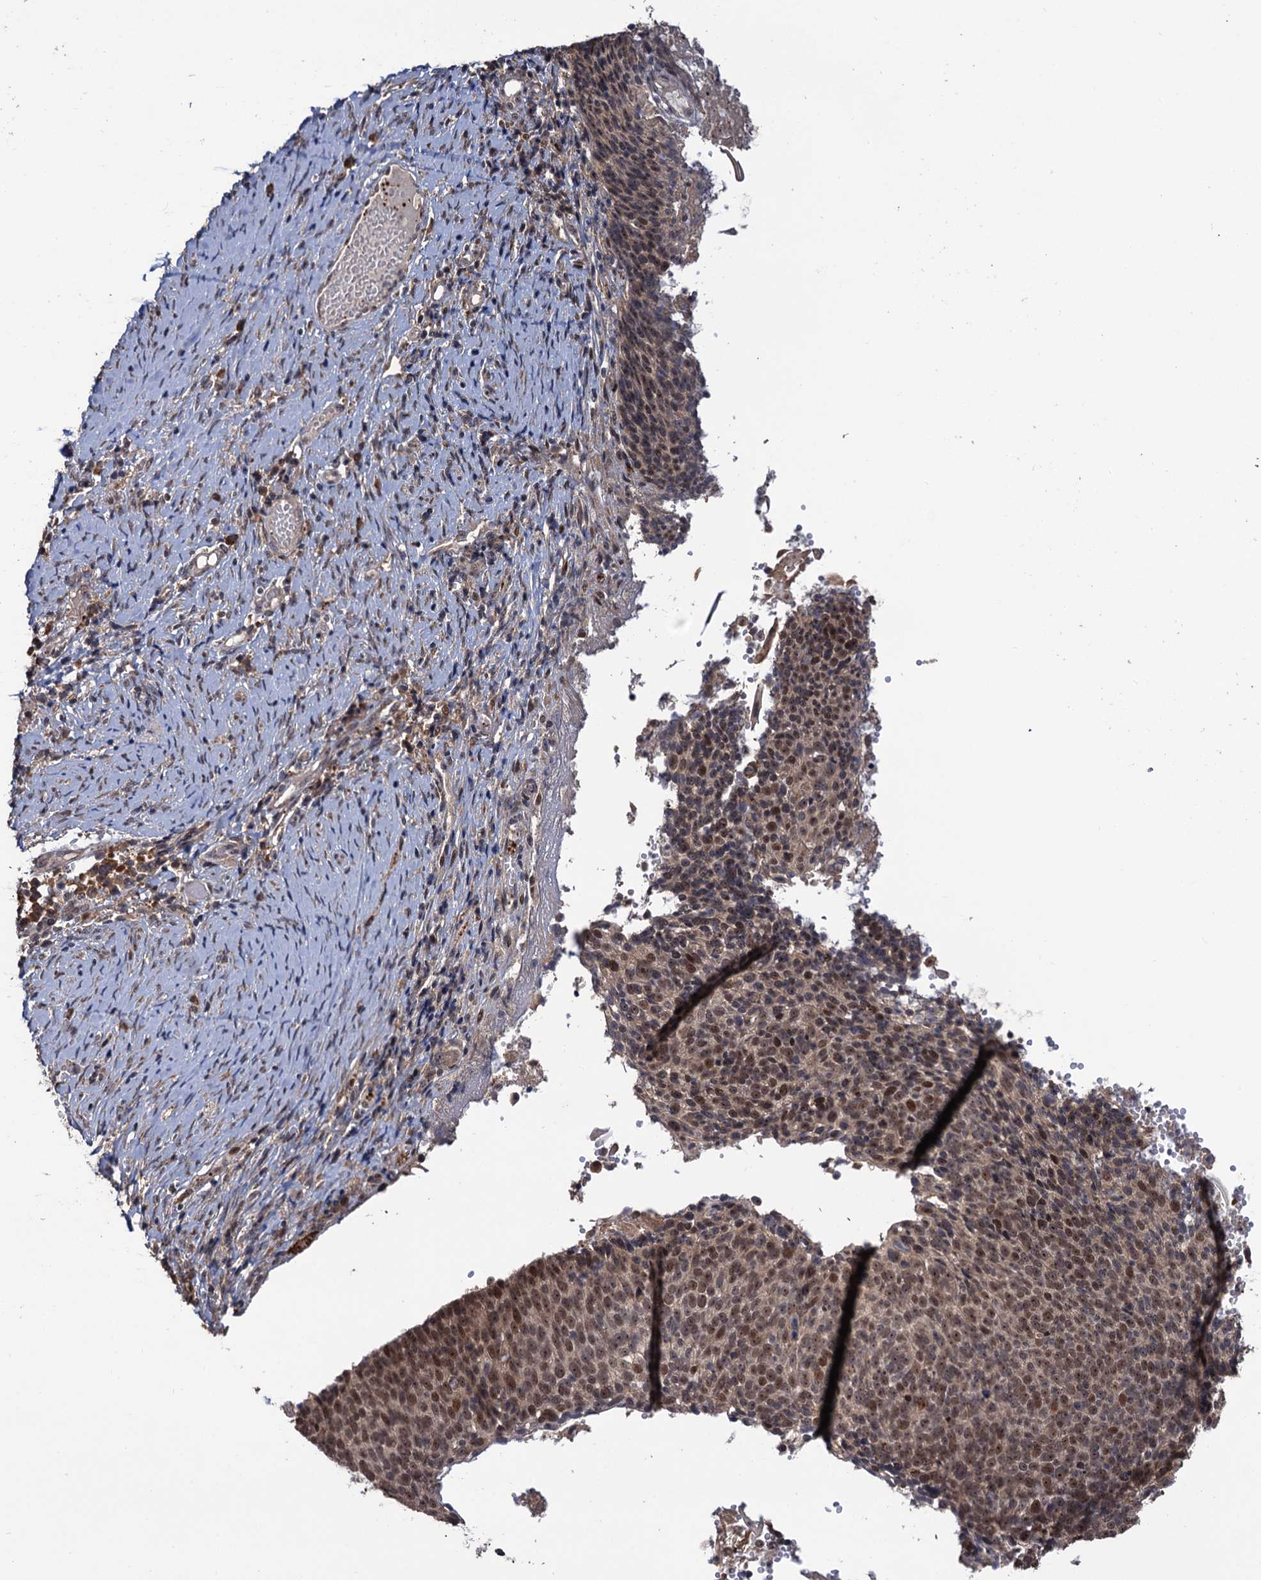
{"staining": {"intensity": "moderate", "quantity": "25%-75%", "location": "nuclear"}, "tissue": "cervical cancer", "cell_type": "Tumor cells", "image_type": "cancer", "snomed": [{"axis": "morphology", "description": "Normal tissue, NOS"}, {"axis": "morphology", "description": "Squamous cell carcinoma, NOS"}, {"axis": "topography", "description": "Cervix"}], "caption": "This micrograph reveals IHC staining of cervical squamous cell carcinoma, with medium moderate nuclear positivity in about 25%-75% of tumor cells.", "gene": "LRRC63", "patient": {"sex": "female", "age": 39}}